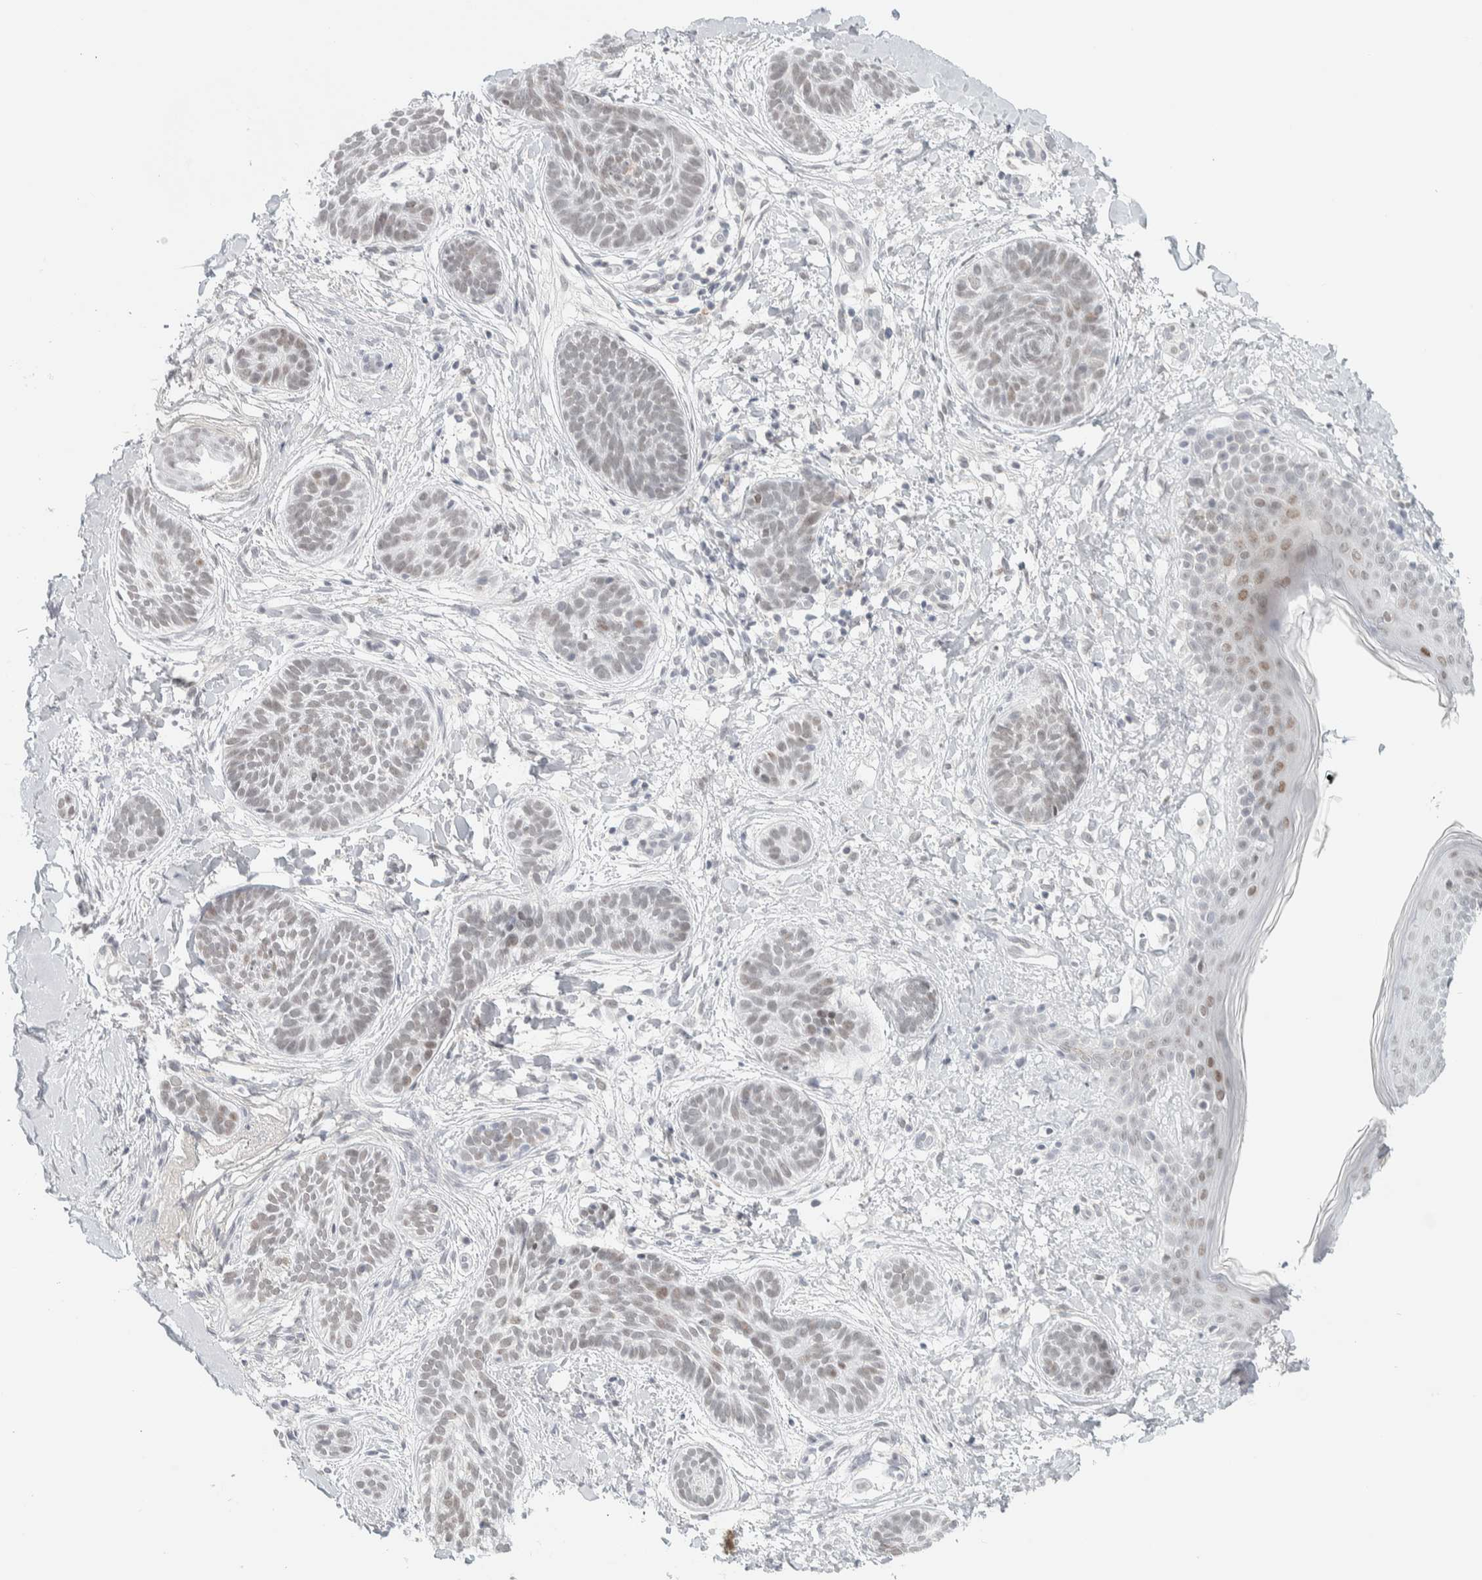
{"staining": {"intensity": "weak", "quantity": "<25%", "location": "nuclear"}, "tissue": "skin cancer", "cell_type": "Tumor cells", "image_type": "cancer", "snomed": [{"axis": "morphology", "description": "Normal tissue, NOS"}, {"axis": "morphology", "description": "Basal cell carcinoma"}, {"axis": "topography", "description": "Skin"}], "caption": "Immunohistochemistry (IHC) image of neoplastic tissue: human skin basal cell carcinoma stained with DAB (3,3'-diaminobenzidine) reveals no significant protein positivity in tumor cells.", "gene": "CDH17", "patient": {"sex": "male", "age": 63}}